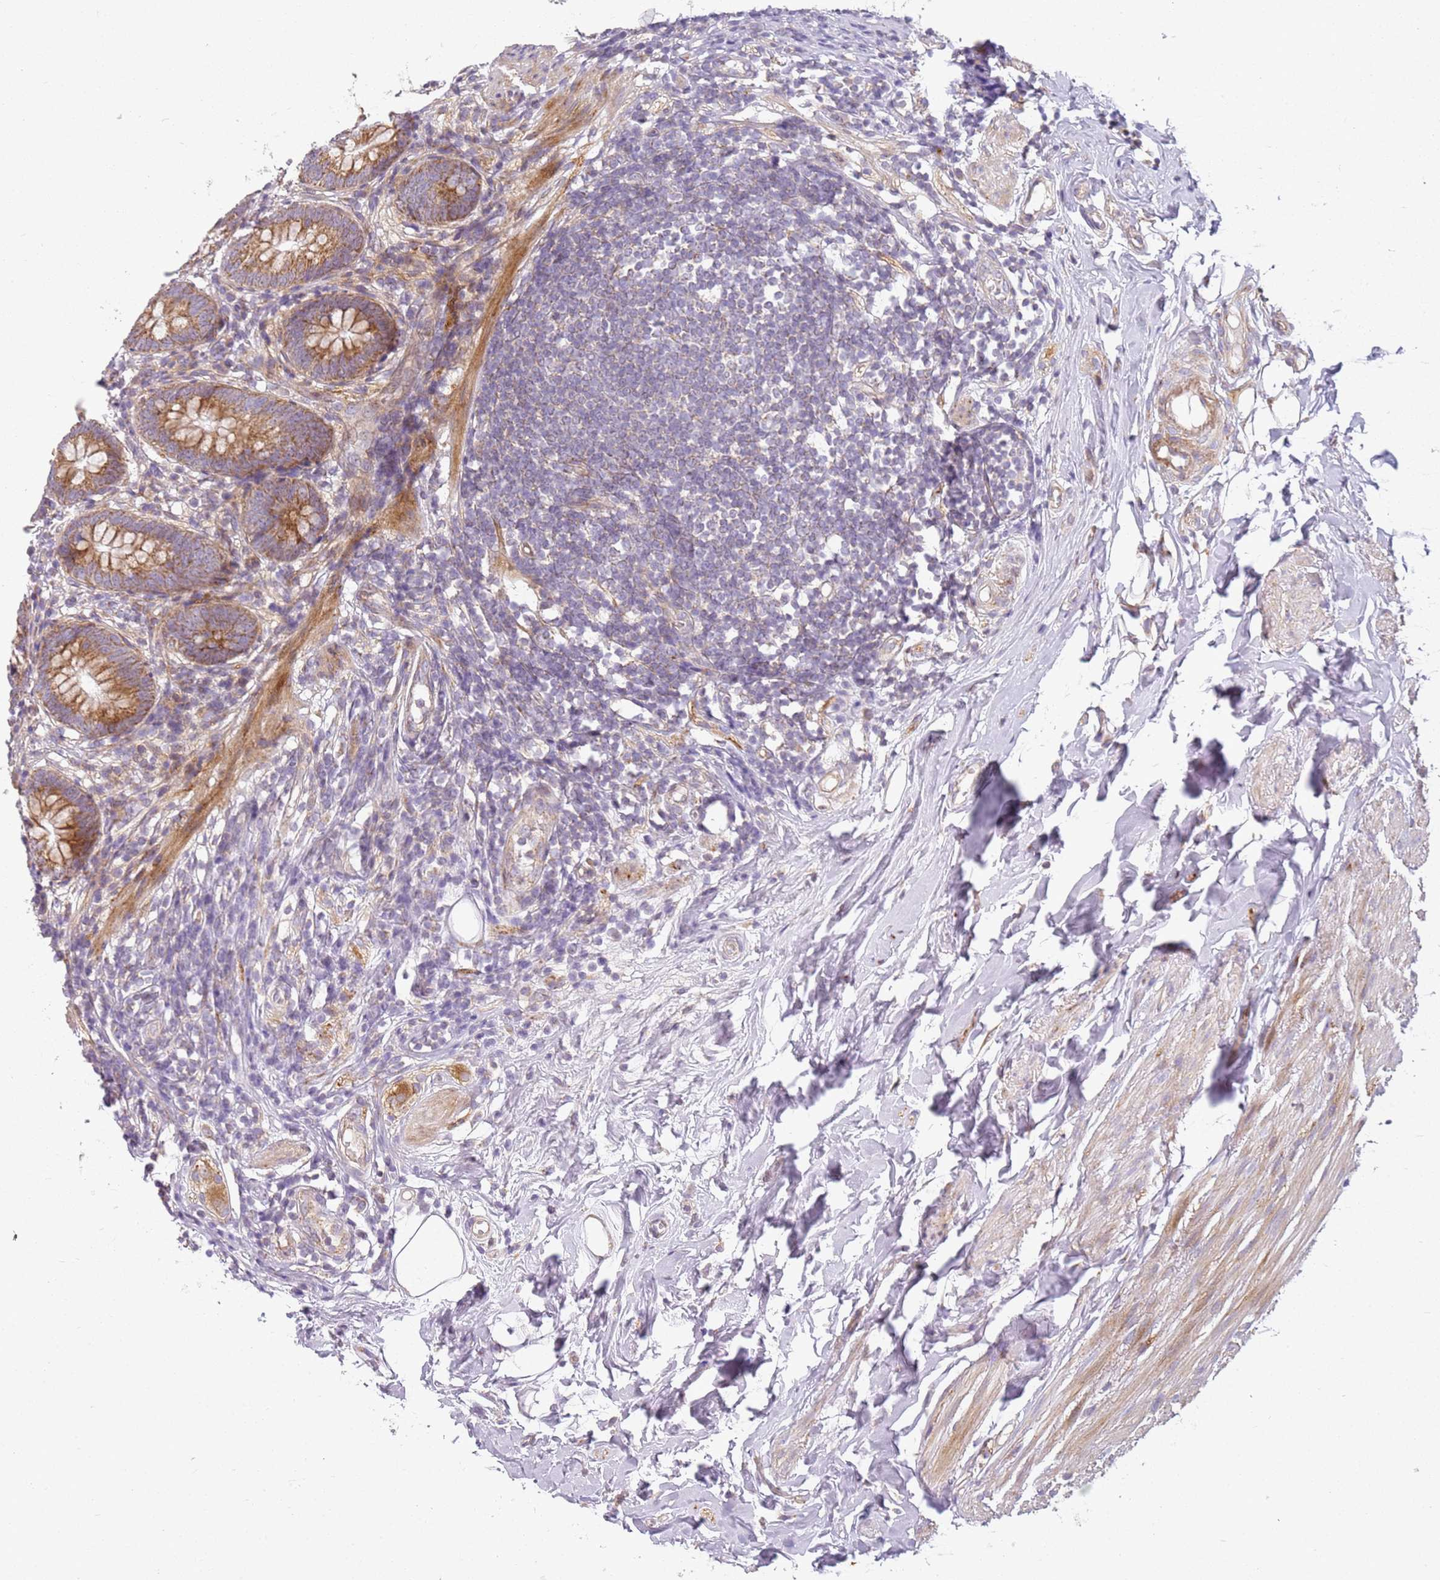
{"staining": {"intensity": "strong", "quantity": ">75%", "location": "cytoplasmic/membranous"}, "tissue": "appendix", "cell_type": "Glandular cells", "image_type": "normal", "snomed": [{"axis": "morphology", "description": "Normal tissue, NOS"}, {"axis": "topography", "description": "Appendix"}], "caption": "A high amount of strong cytoplasmic/membranous staining is identified in about >75% of glandular cells in unremarkable appendix.", "gene": "TMEM200C", "patient": {"sex": "female", "age": 62}}